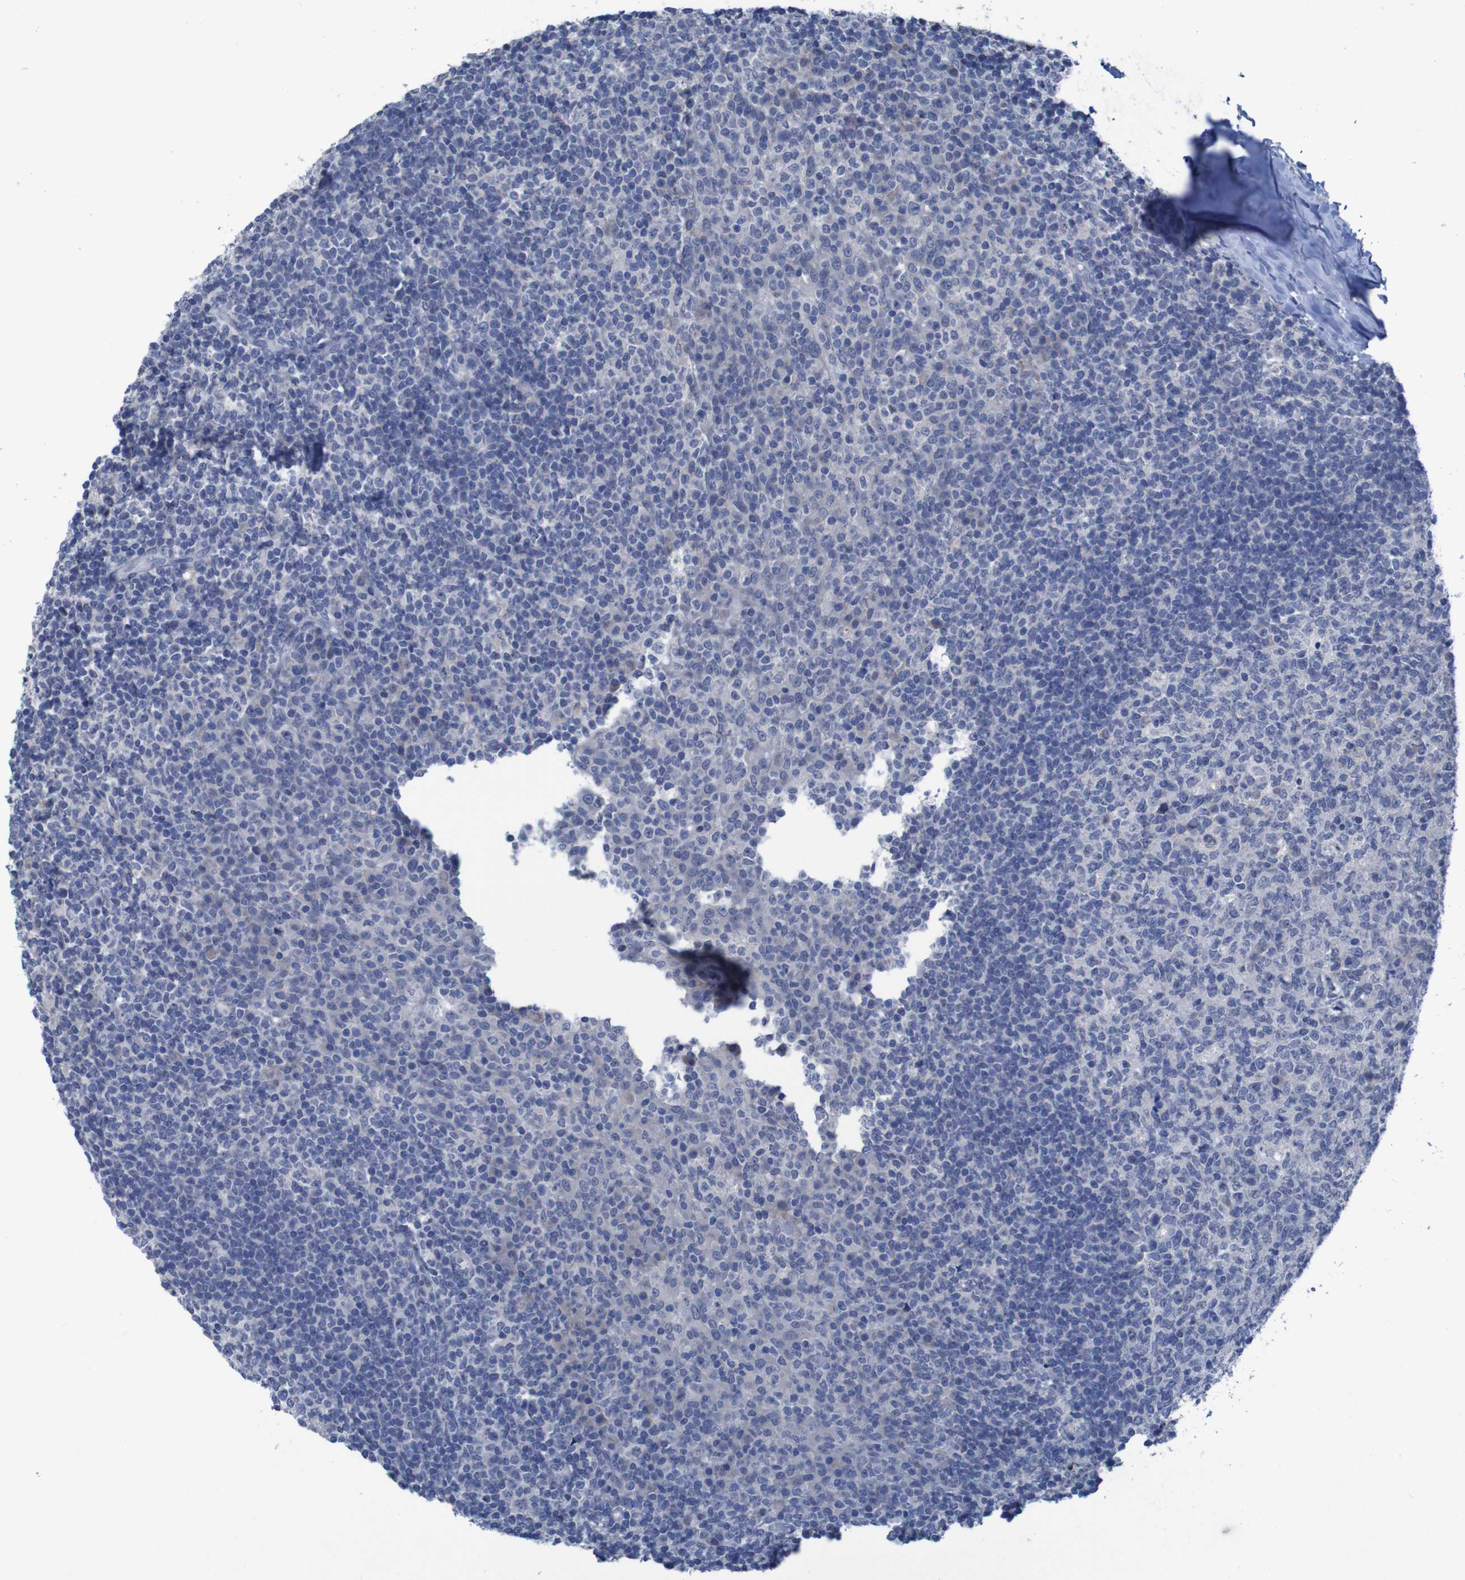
{"staining": {"intensity": "negative", "quantity": "none", "location": "none"}, "tissue": "tonsil", "cell_type": "Germinal center cells", "image_type": "normal", "snomed": [{"axis": "morphology", "description": "Normal tissue, NOS"}, {"axis": "topography", "description": "Tonsil"}], "caption": "Benign tonsil was stained to show a protein in brown. There is no significant expression in germinal center cells. (DAB immunohistochemistry (IHC), high magnification).", "gene": "CLDN18", "patient": {"sex": "female", "age": 19}}